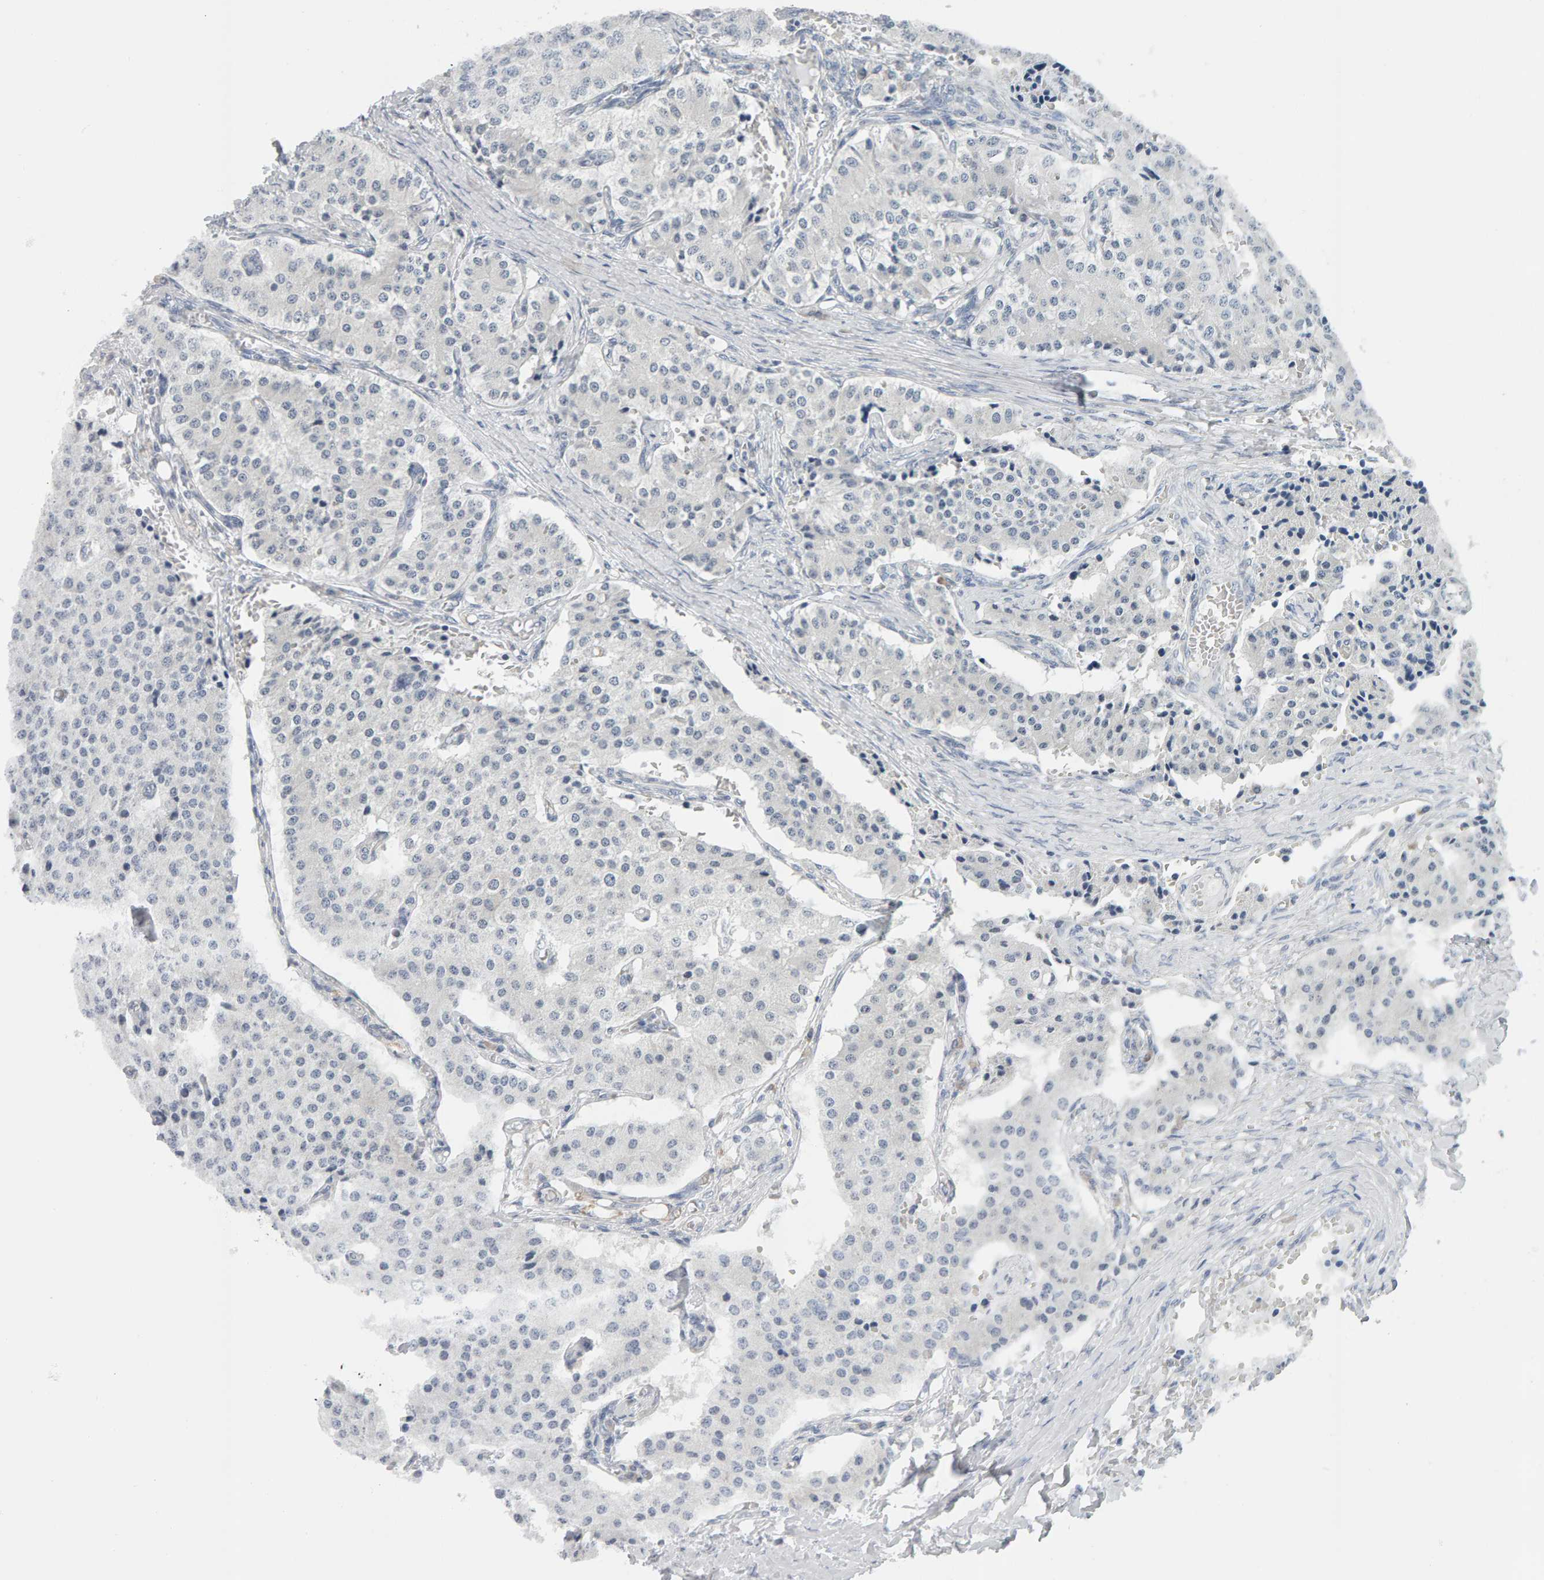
{"staining": {"intensity": "negative", "quantity": "none", "location": "none"}, "tissue": "carcinoid", "cell_type": "Tumor cells", "image_type": "cancer", "snomed": [{"axis": "morphology", "description": "Carcinoid, malignant, NOS"}, {"axis": "topography", "description": "Colon"}], "caption": "This is an immunohistochemistry photomicrograph of carcinoid (malignant). There is no positivity in tumor cells.", "gene": "ADHFE1", "patient": {"sex": "female", "age": 52}}